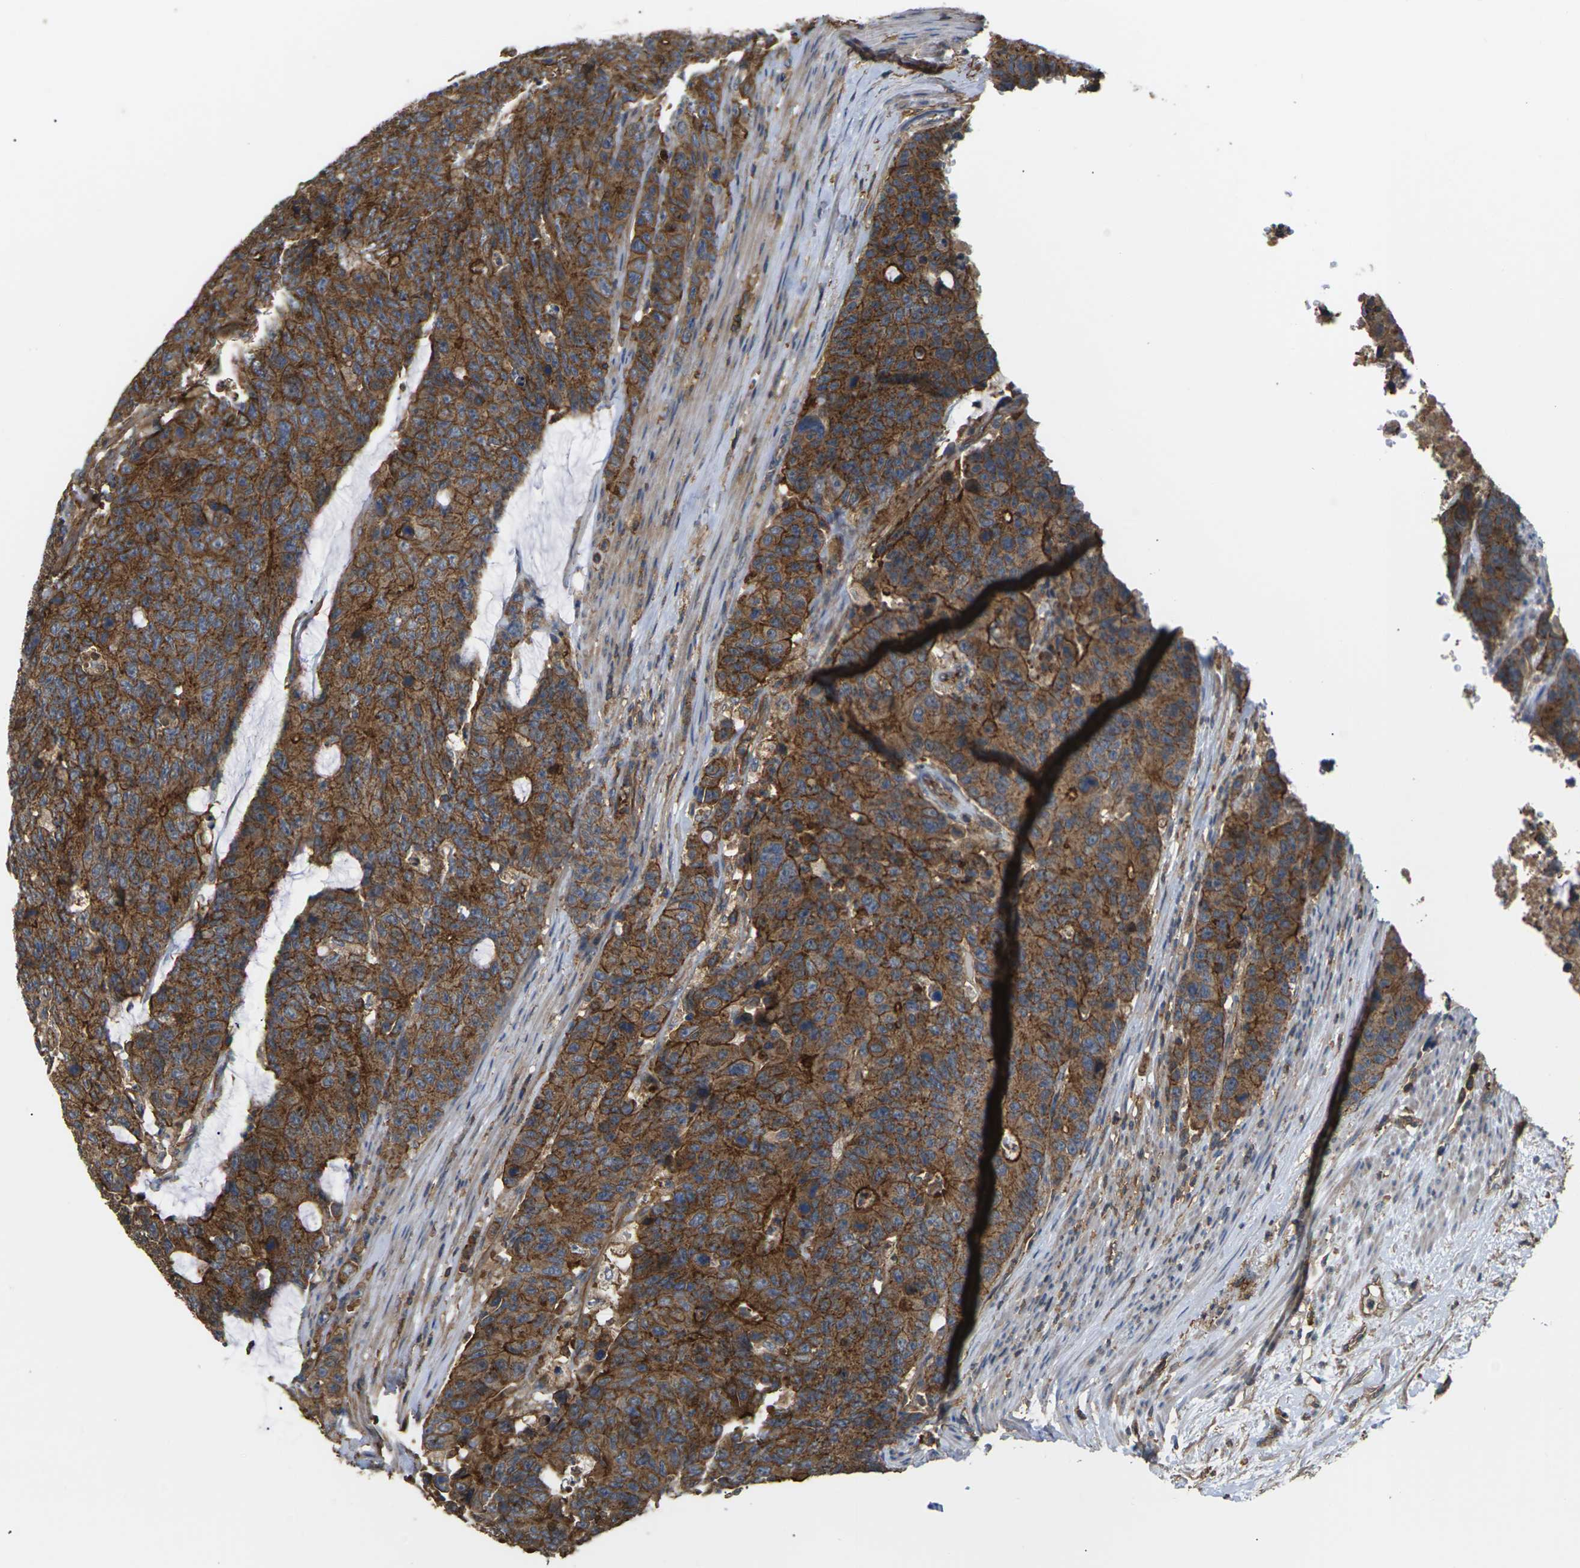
{"staining": {"intensity": "strong", "quantity": ">75%", "location": "cytoplasmic/membranous"}, "tissue": "colorectal cancer", "cell_type": "Tumor cells", "image_type": "cancer", "snomed": [{"axis": "morphology", "description": "Adenocarcinoma, NOS"}, {"axis": "topography", "description": "Colon"}], "caption": "Immunohistochemical staining of human colorectal adenocarcinoma exhibits strong cytoplasmic/membranous protein positivity in about >75% of tumor cells. The staining was performed using DAB (3,3'-diaminobenzidine) to visualize the protein expression in brown, while the nuclei were stained in blue with hematoxylin (Magnification: 20x).", "gene": "IQGAP1", "patient": {"sex": "female", "age": 86}}